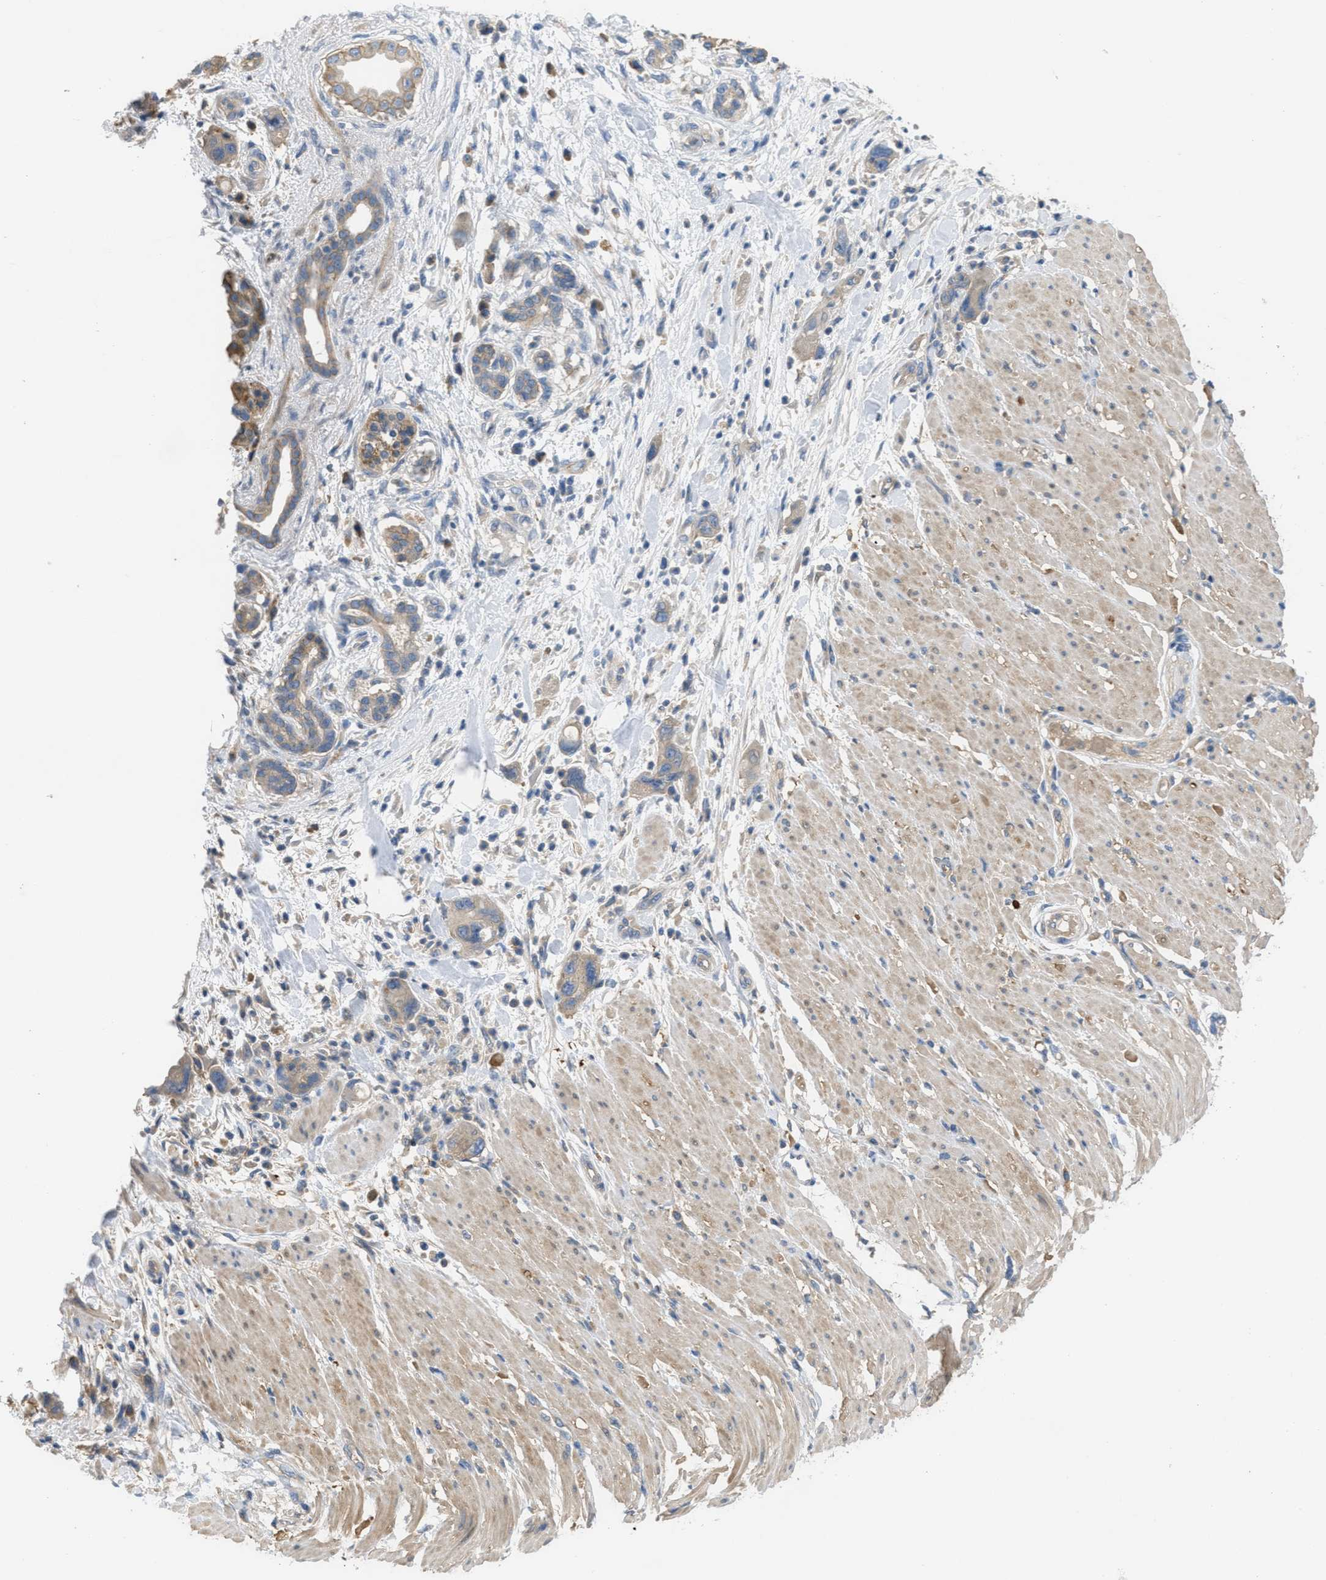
{"staining": {"intensity": "moderate", "quantity": ">75%", "location": "cytoplasmic/membranous"}, "tissue": "pancreatic cancer", "cell_type": "Tumor cells", "image_type": "cancer", "snomed": [{"axis": "morphology", "description": "Normal tissue, NOS"}, {"axis": "morphology", "description": "Adenocarcinoma, NOS"}, {"axis": "topography", "description": "Pancreas"}], "caption": "An immunohistochemistry (IHC) photomicrograph of tumor tissue is shown. Protein staining in brown labels moderate cytoplasmic/membranous positivity in pancreatic adenocarcinoma within tumor cells.", "gene": "UBA5", "patient": {"sex": "female", "age": 71}}